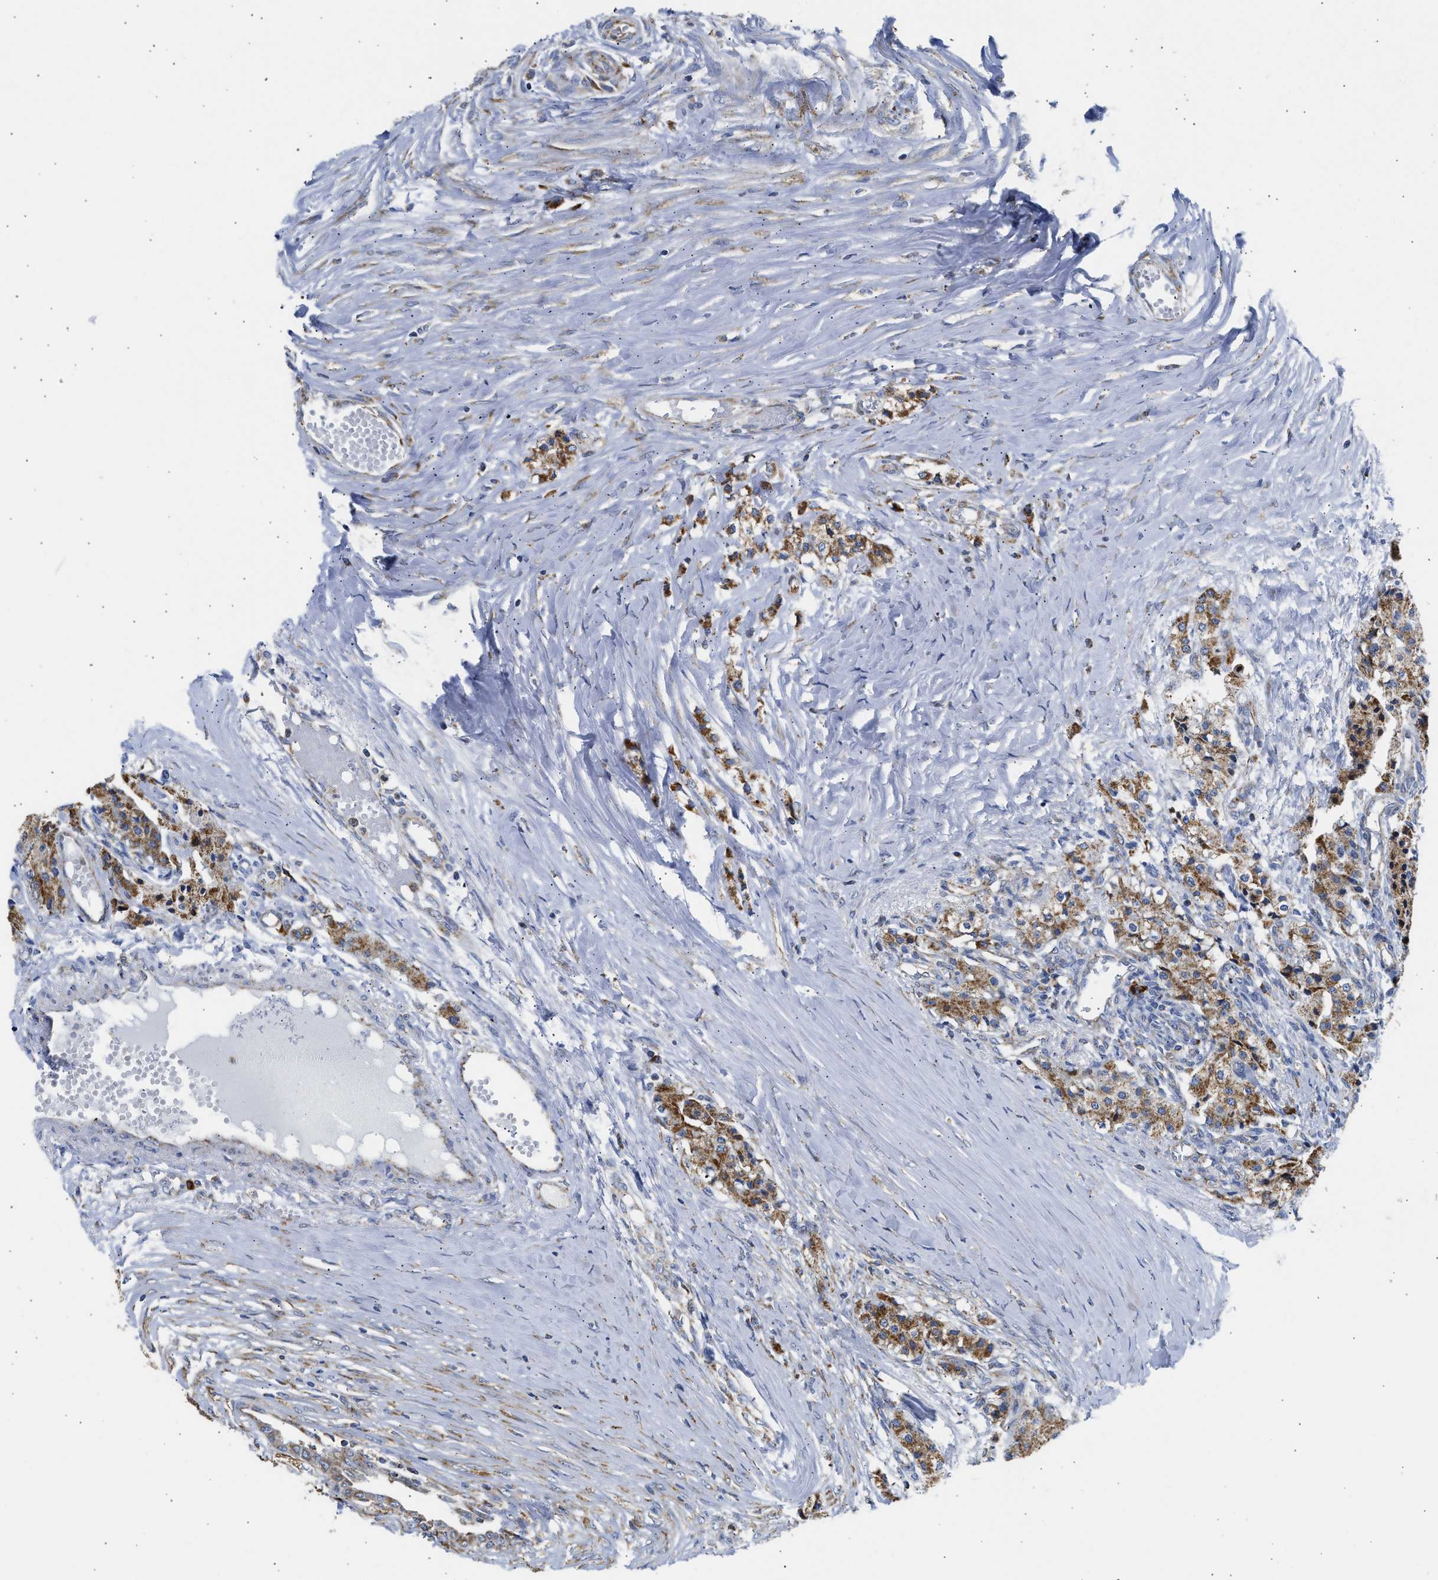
{"staining": {"intensity": "moderate", "quantity": ">75%", "location": "cytoplasmic/membranous"}, "tissue": "carcinoid", "cell_type": "Tumor cells", "image_type": "cancer", "snomed": [{"axis": "morphology", "description": "Carcinoid, malignant, NOS"}, {"axis": "topography", "description": "Colon"}], "caption": "Immunohistochemistry (IHC) (DAB (3,3'-diaminobenzidine)) staining of carcinoid (malignant) demonstrates moderate cytoplasmic/membranous protein expression in about >75% of tumor cells.", "gene": "CYCS", "patient": {"sex": "female", "age": 52}}